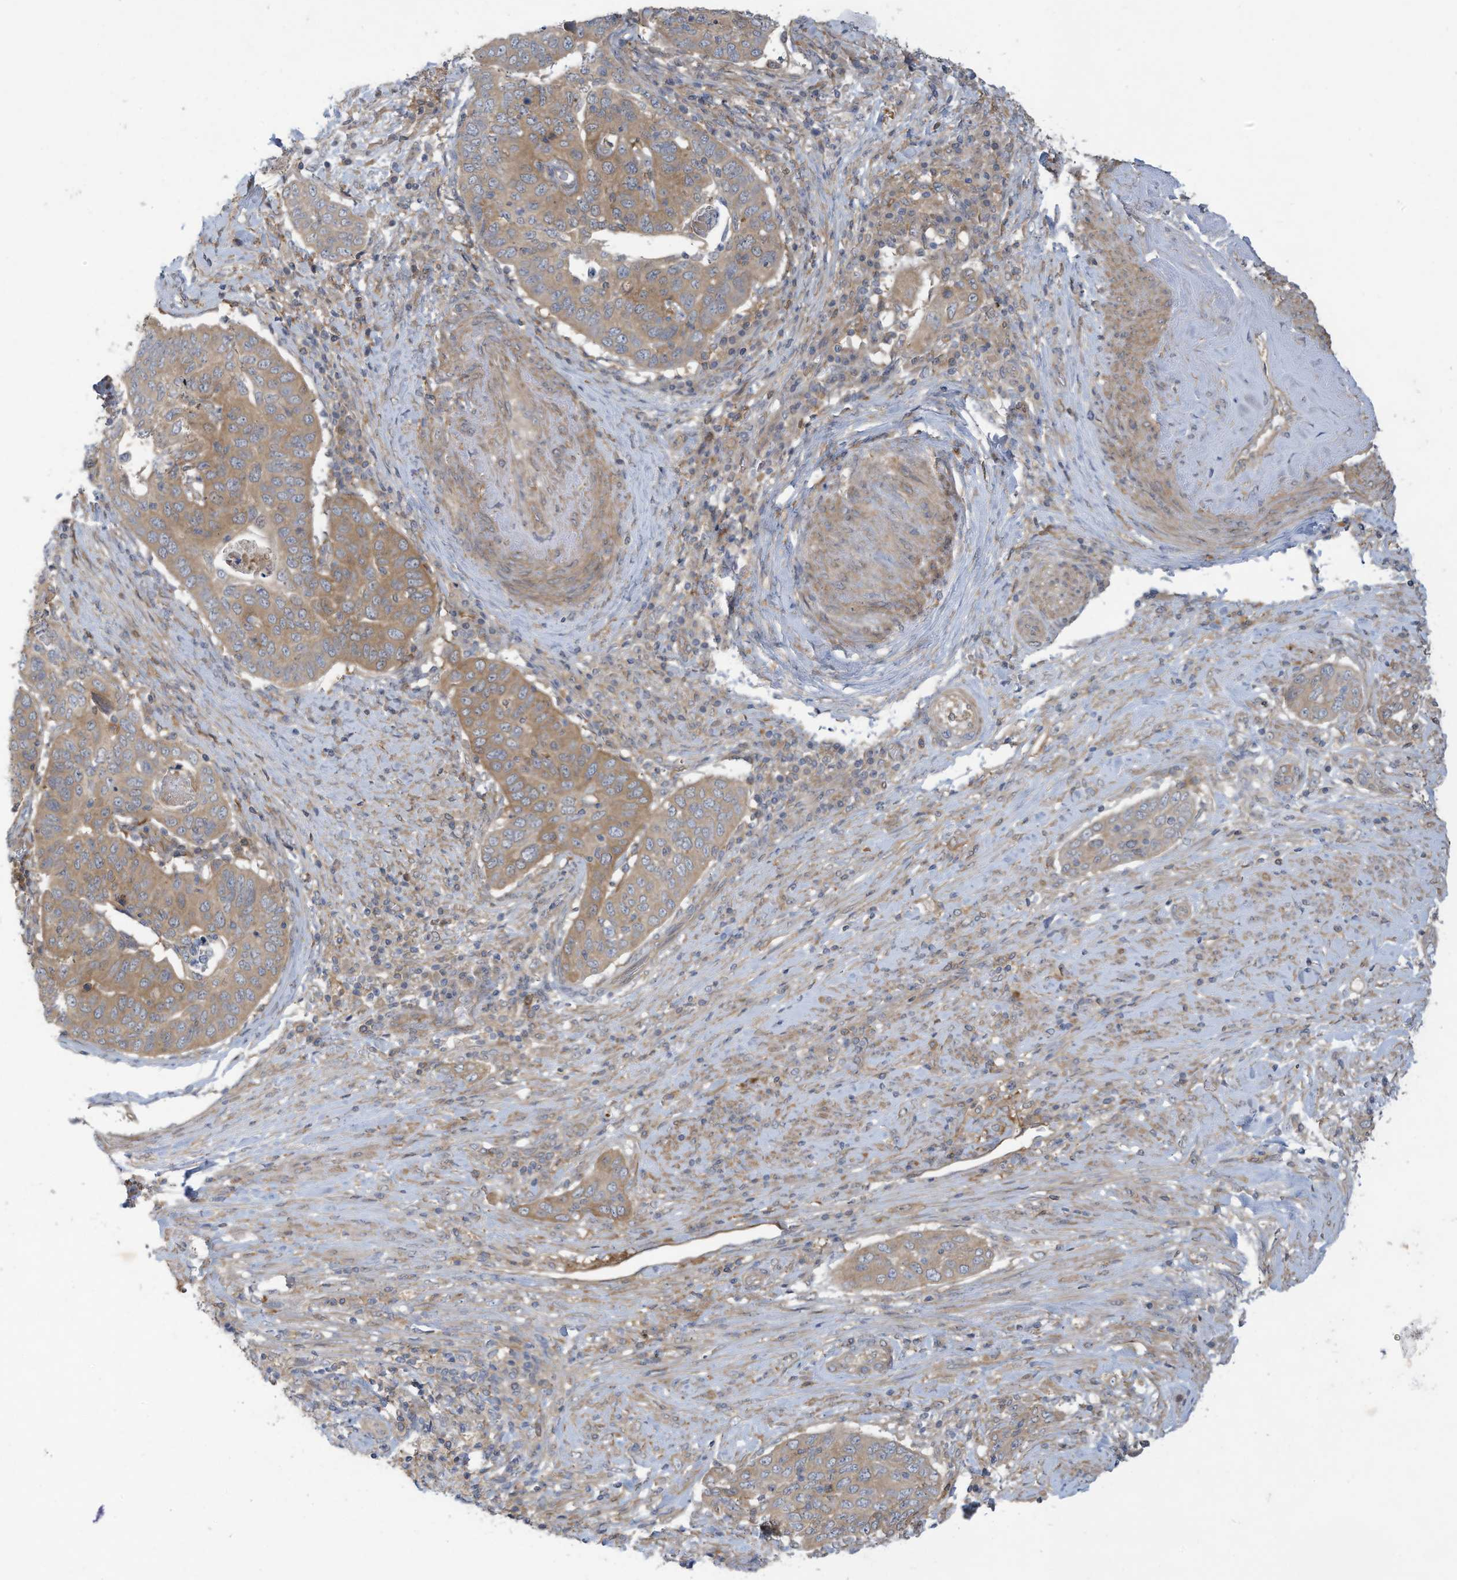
{"staining": {"intensity": "moderate", "quantity": ">75%", "location": "cytoplasmic/membranous"}, "tissue": "cervical cancer", "cell_type": "Tumor cells", "image_type": "cancer", "snomed": [{"axis": "morphology", "description": "Squamous cell carcinoma, NOS"}, {"axis": "topography", "description": "Cervix"}], "caption": "Moderate cytoplasmic/membranous positivity for a protein is appreciated in approximately >75% of tumor cells of cervical squamous cell carcinoma using IHC.", "gene": "ADI1", "patient": {"sex": "female", "age": 60}}